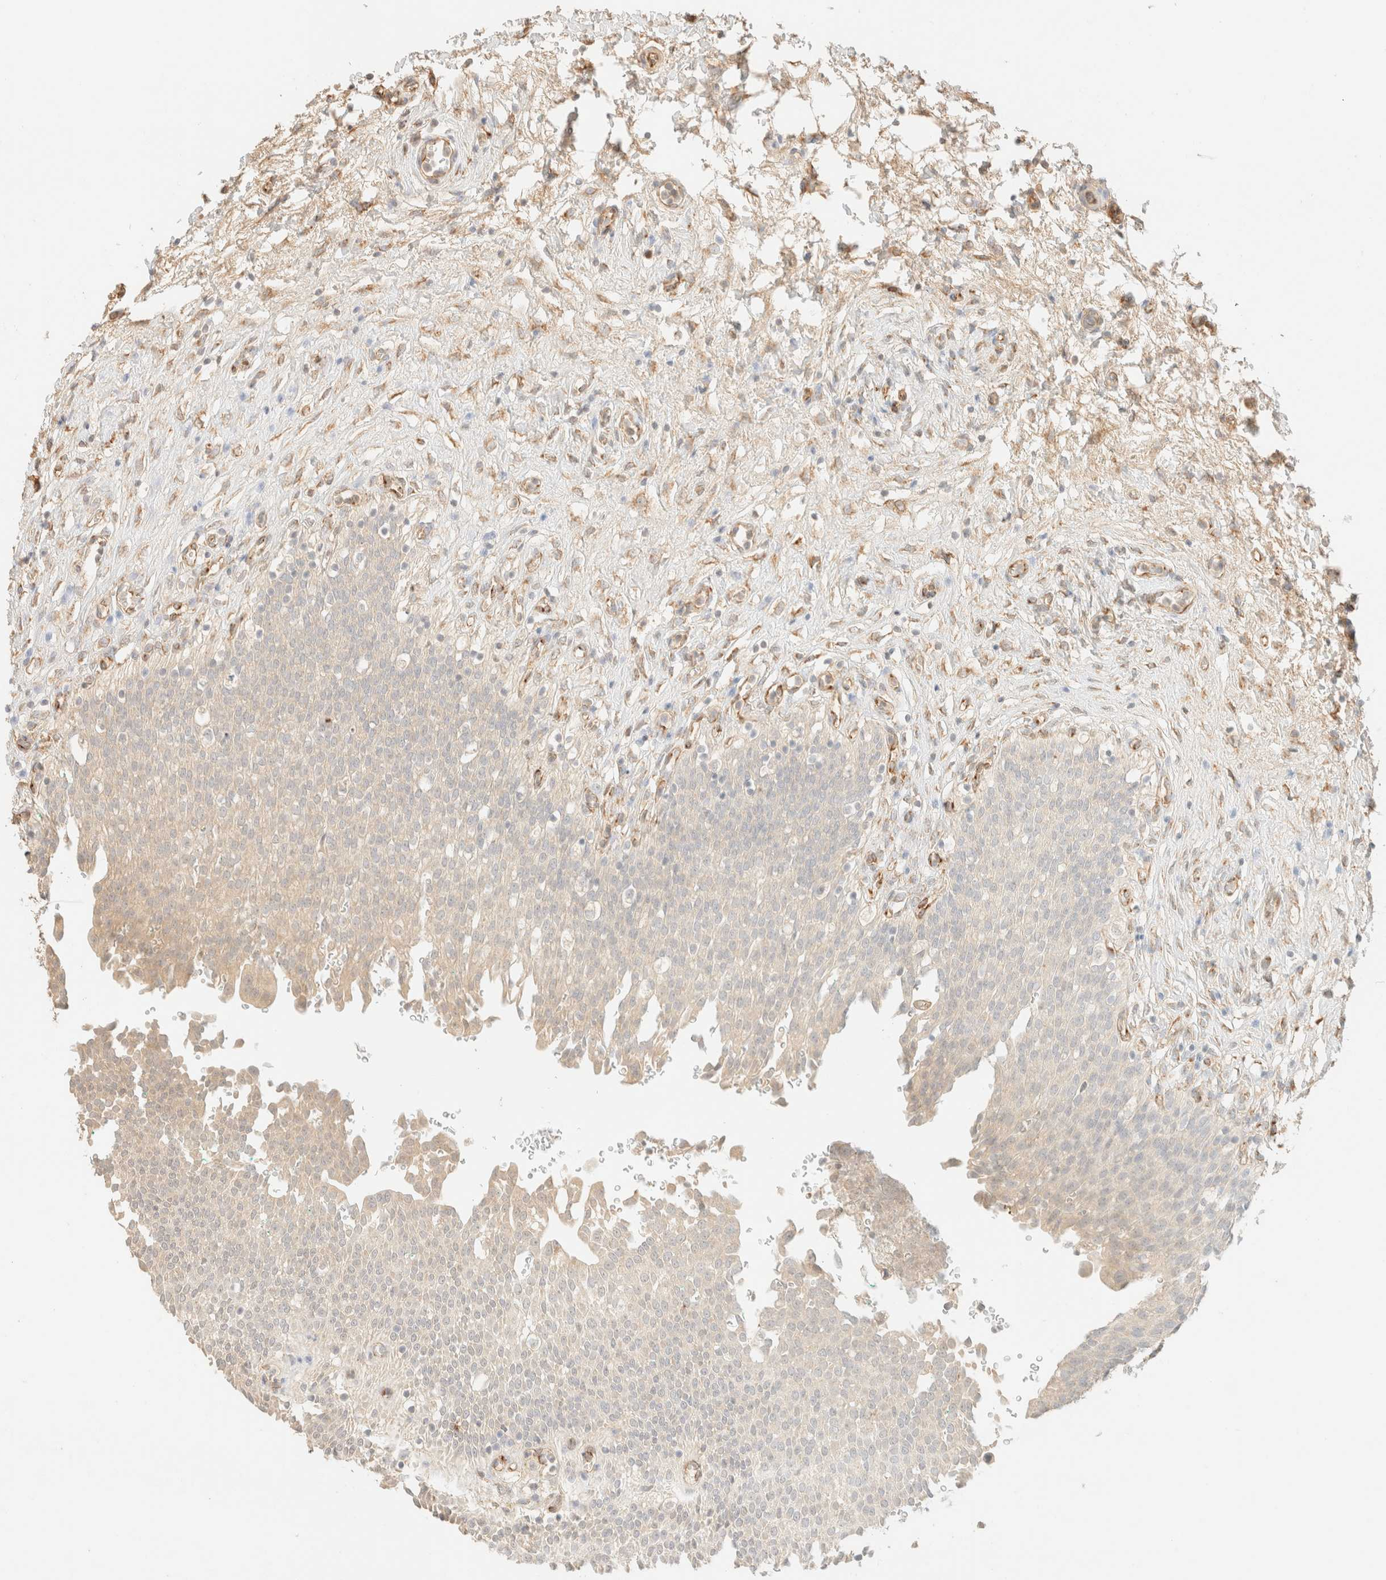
{"staining": {"intensity": "weak", "quantity": "<25%", "location": "cytoplasmic/membranous"}, "tissue": "urinary bladder", "cell_type": "Urothelial cells", "image_type": "normal", "snomed": [{"axis": "morphology", "description": "Urothelial carcinoma, High grade"}, {"axis": "topography", "description": "Urinary bladder"}], "caption": "An image of urinary bladder stained for a protein reveals no brown staining in urothelial cells. (Stains: DAB (3,3'-diaminobenzidine) IHC with hematoxylin counter stain, Microscopy: brightfield microscopy at high magnification).", "gene": "SPARCL1", "patient": {"sex": "male", "age": 46}}